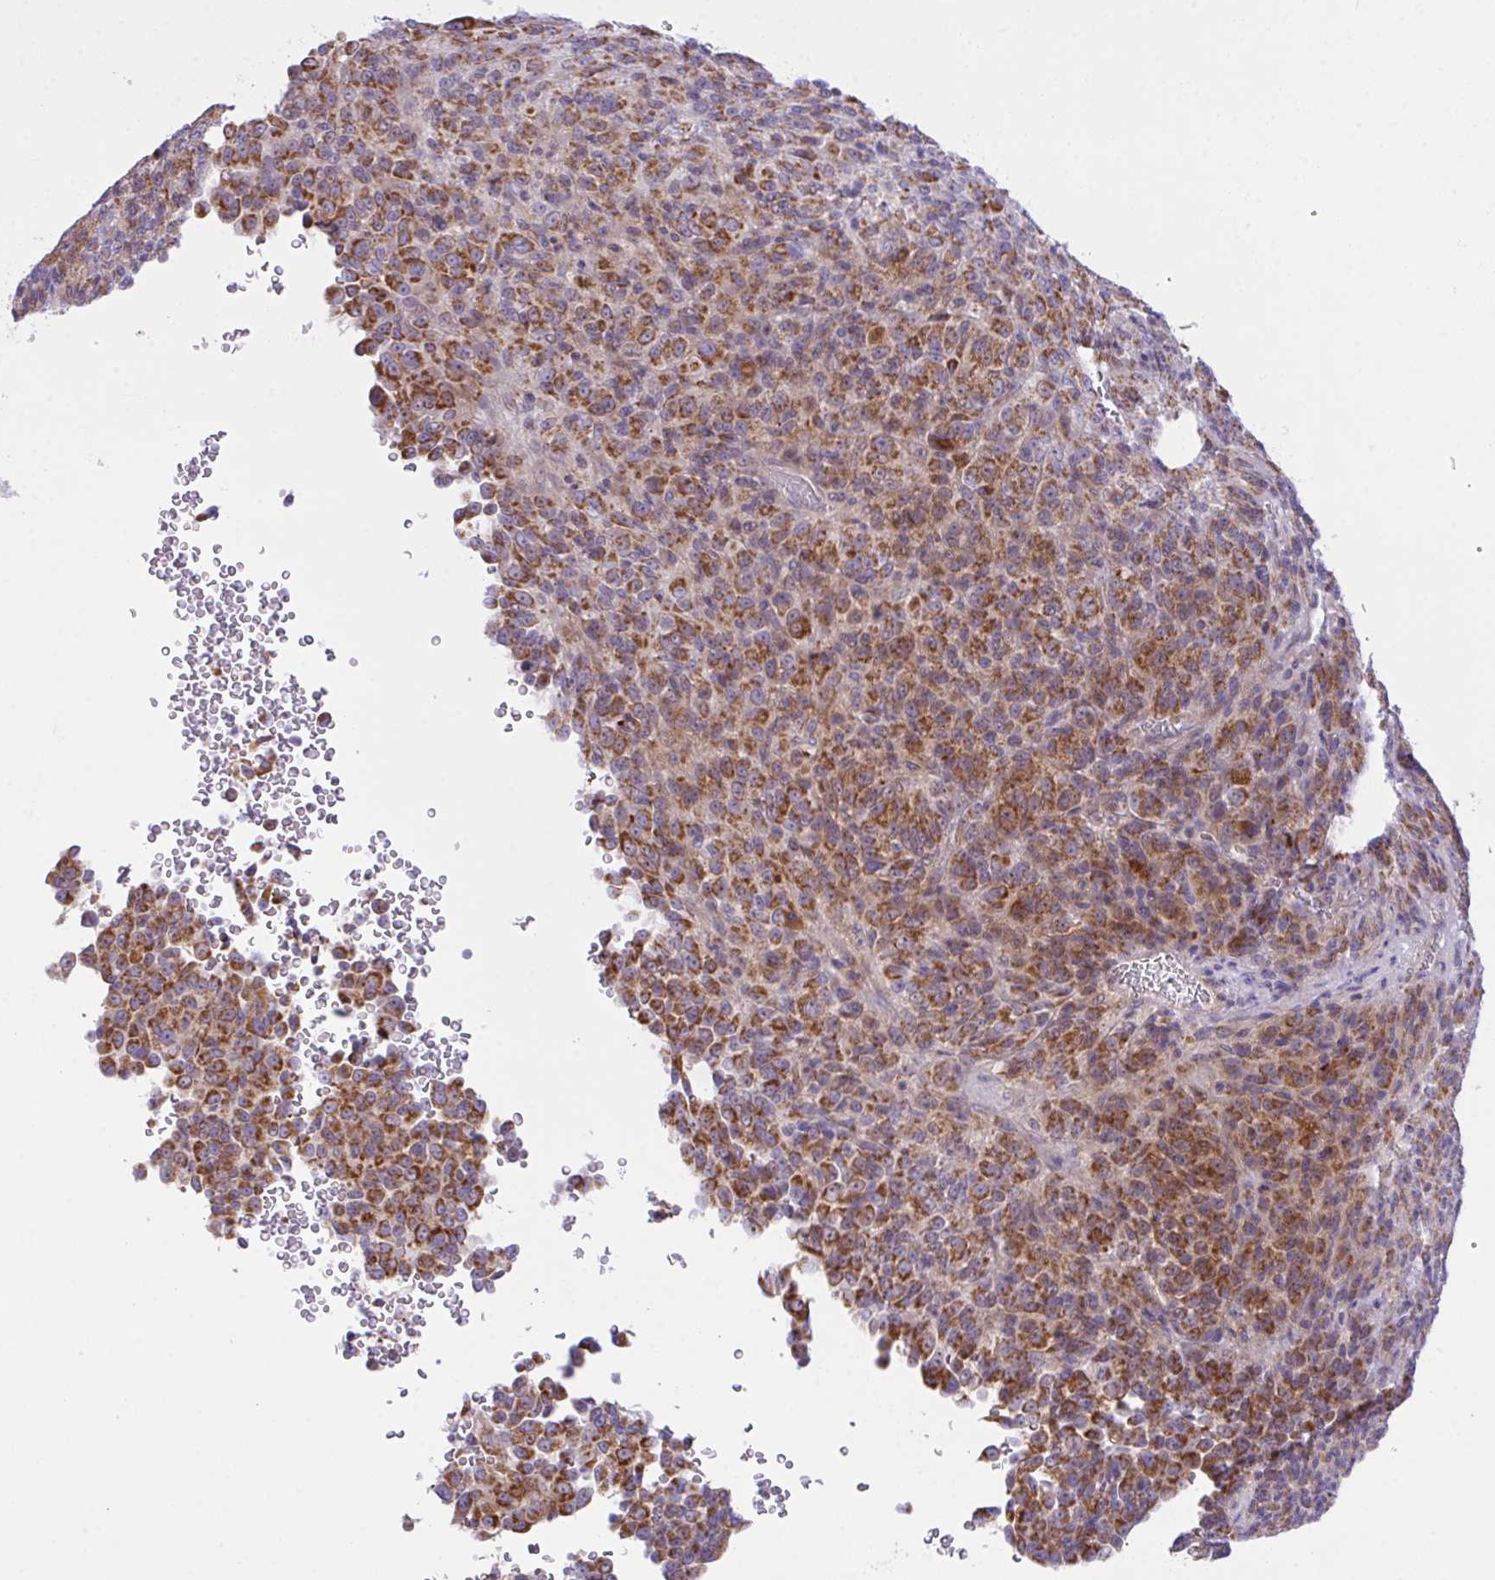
{"staining": {"intensity": "moderate", "quantity": ">75%", "location": "cytoplasmic/membranous"}, "tissue": "melanoma", "cell_type": "Tumor cells", "image_type": "cancer", "snomed": [{"axis": "morphology", "description": "Malignant melanoma, Metastatic site"}, {"axis": "topography", "description": "Brain"}], "caption": "A histopathology image of melanoma stained for a protein shows moderate cytoplasmic/membranous brown staining in tumor cells.", "gene": "CHDH", "patient": {"sex": "female", "age": 56}}